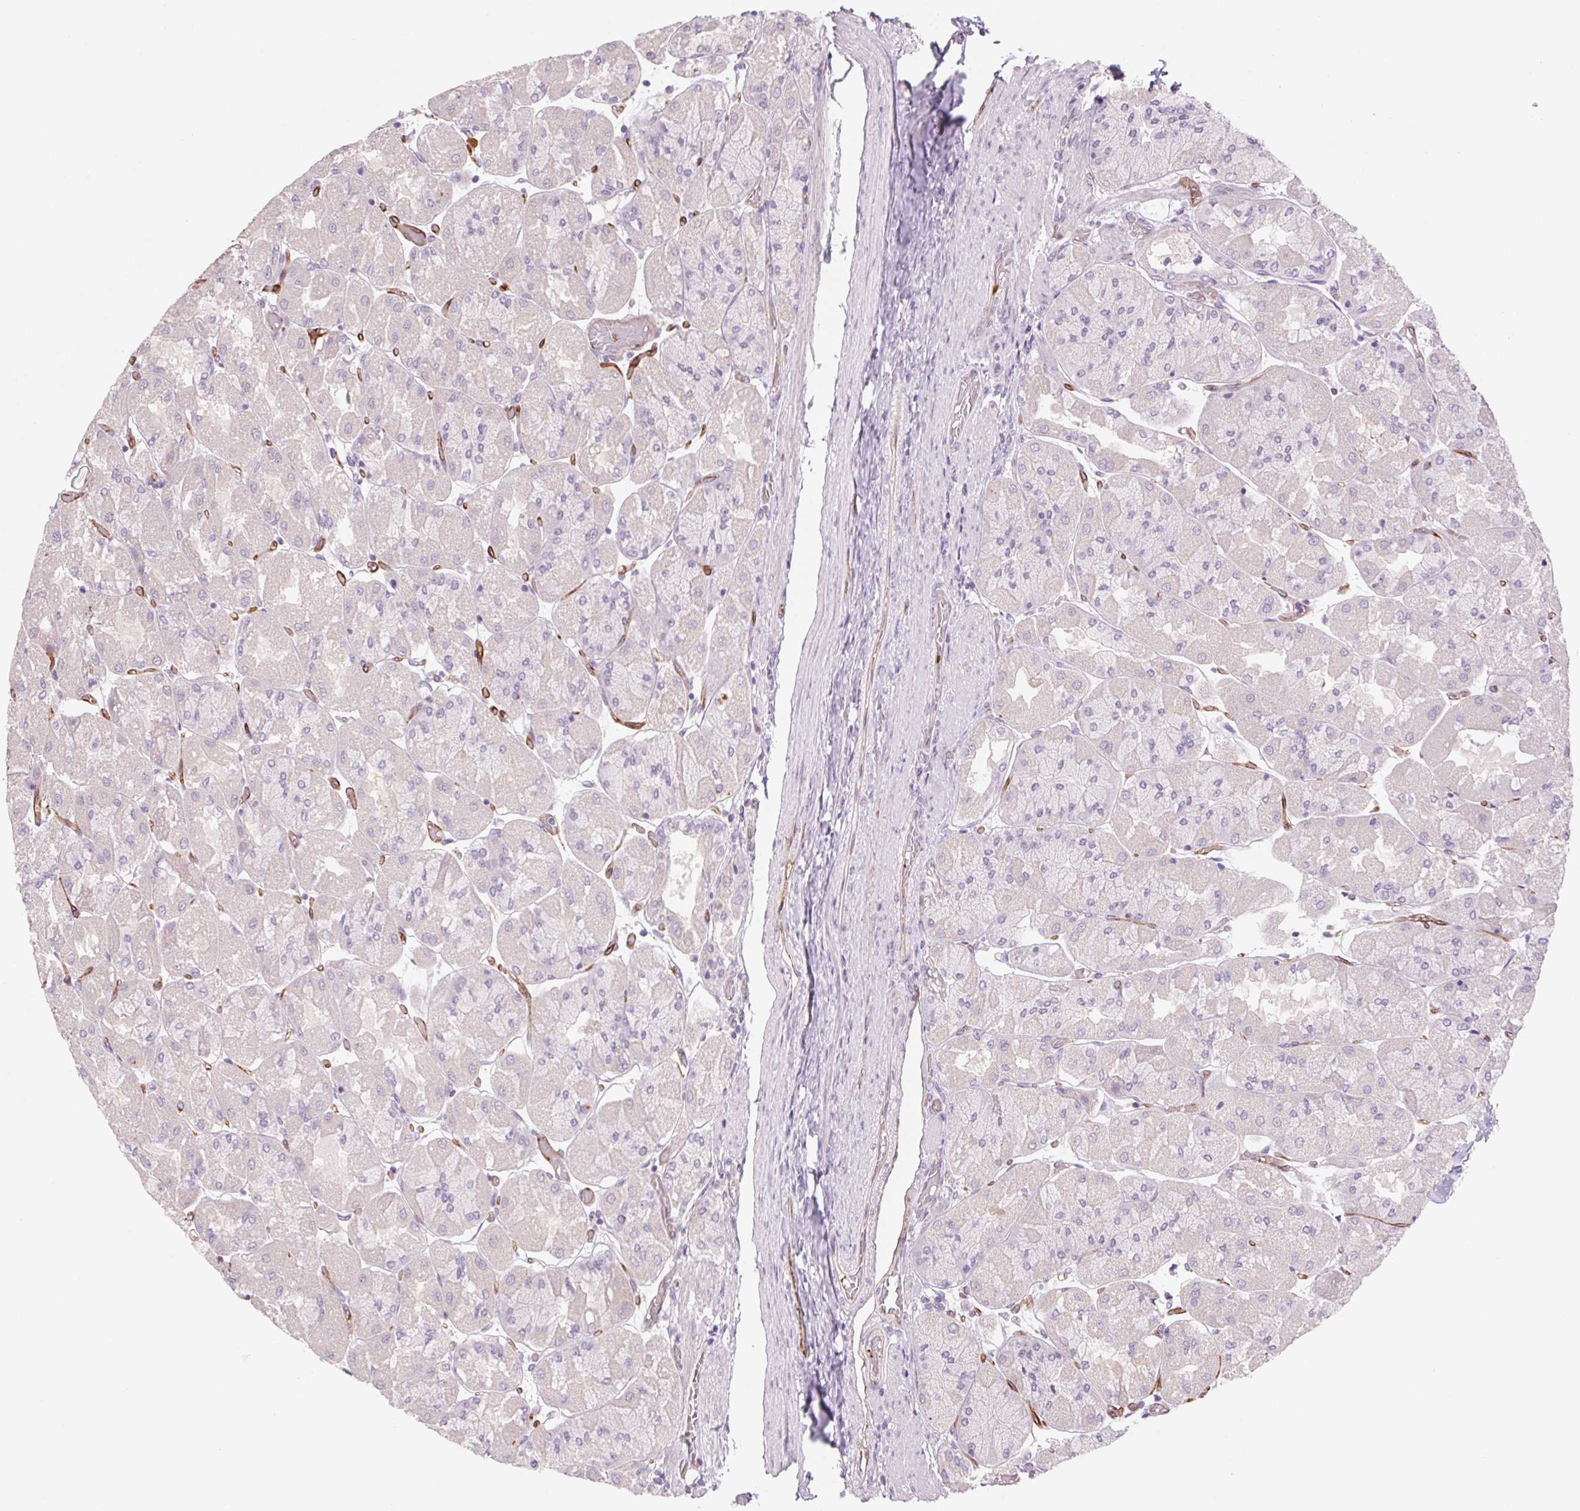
{"staining": {"intensity": "moderate", "quantity": "<25%", "location": "cytoplasmic/membranous"}, "tissue": "stomach", "cell_type": "Glandular cells", "image_type": "normal", "snomed": [{"axis": "morphology", "description": "Normal tissue, NOS"}, {"axis": "topography", "description": "Stomach"}], "caption": "High-power microscopy captured an IHC image of normal stomach, revealing moderate cytoplasmic/membranous expression in about <25% of glandular cells.", "gene": "MS4A13", "patient": {"sex": "female", "age": 61}}